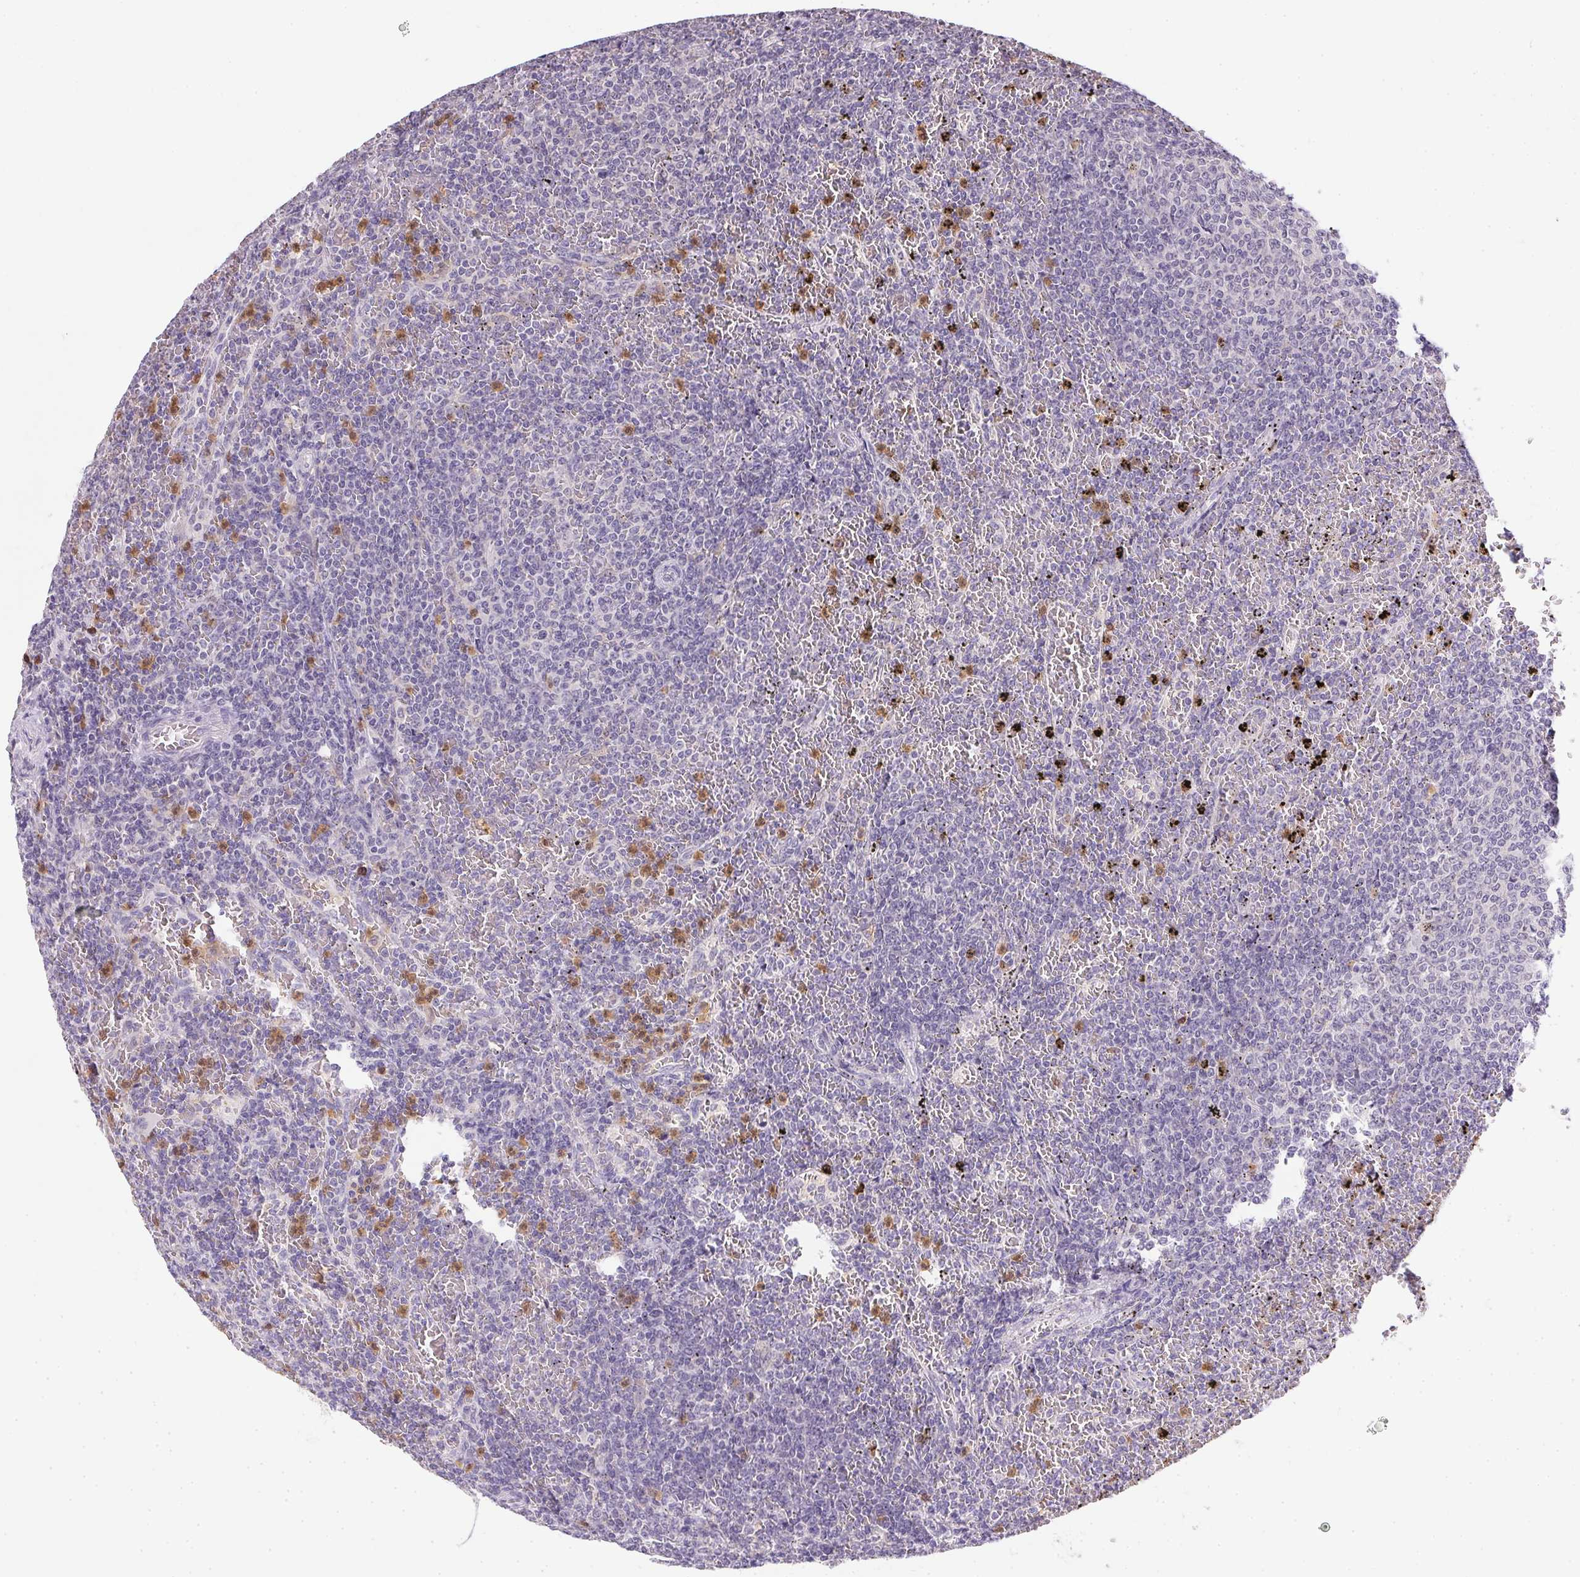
{"staining": {"intensity": "negative", "quantity": "none", "location": "none"}, "tissue": "lymphoma", "cell_type": "Tumor cells", "image_type": "cancer", "snomed": [{"axis": "morphology", "description": "Malignant lymphoma, non-Hodgkin's type, Low grade"}, {"axis": "topography", "description": "Spleen"}], "caption": "Immunohistochemistry histopathology image of lymphoma stained for a protein (brown), which reveals no staining in tumor cells. (IHC, brightfield microscopy, high magnification).", "gene": "DNAJC5G", "patient": {"sex": "female", "age": 77}}